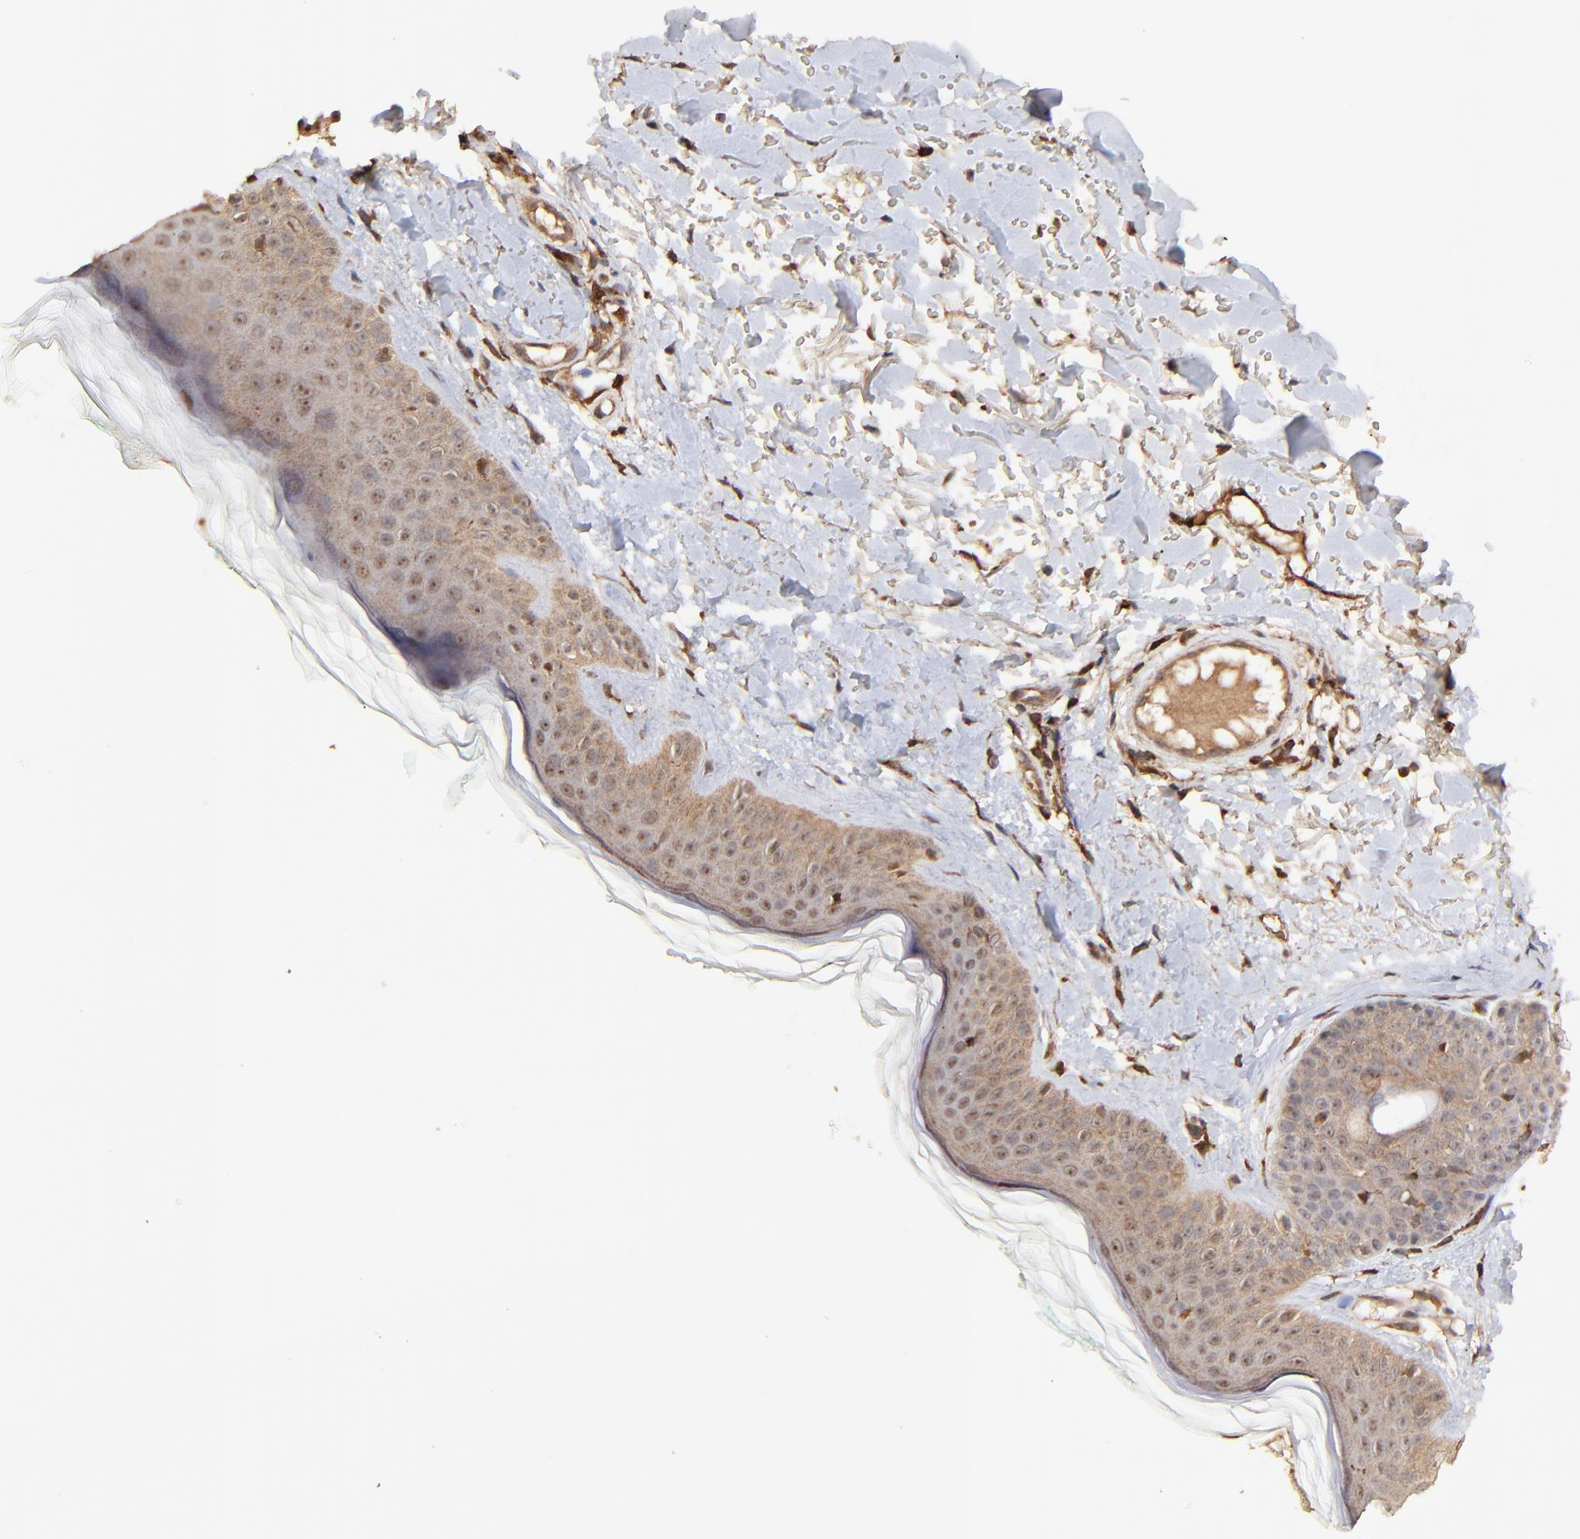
{"staining": {"intensity": "moderate", "quantity": ">75%", "location": "cytoplasmic/membranous"}, "tissue": "skin", "cell_type": "Fibroblasts", "image_type": "normal", "snomed": [{"axis": "morphology", "description": "Normal tissue, NOS"}, {"axis": "topography", "description": "Skin"}], "caption": "Moderate cytoplasmic/membranous positivity is identified in about >75% of fibroblasts in unremarkable skin. Immunohistochemistry (ihc) stains the protein of interest in brown and the nuclei are stained blue.", "gene": "STON2", "patient": {"sex": "male", "age": 71}}